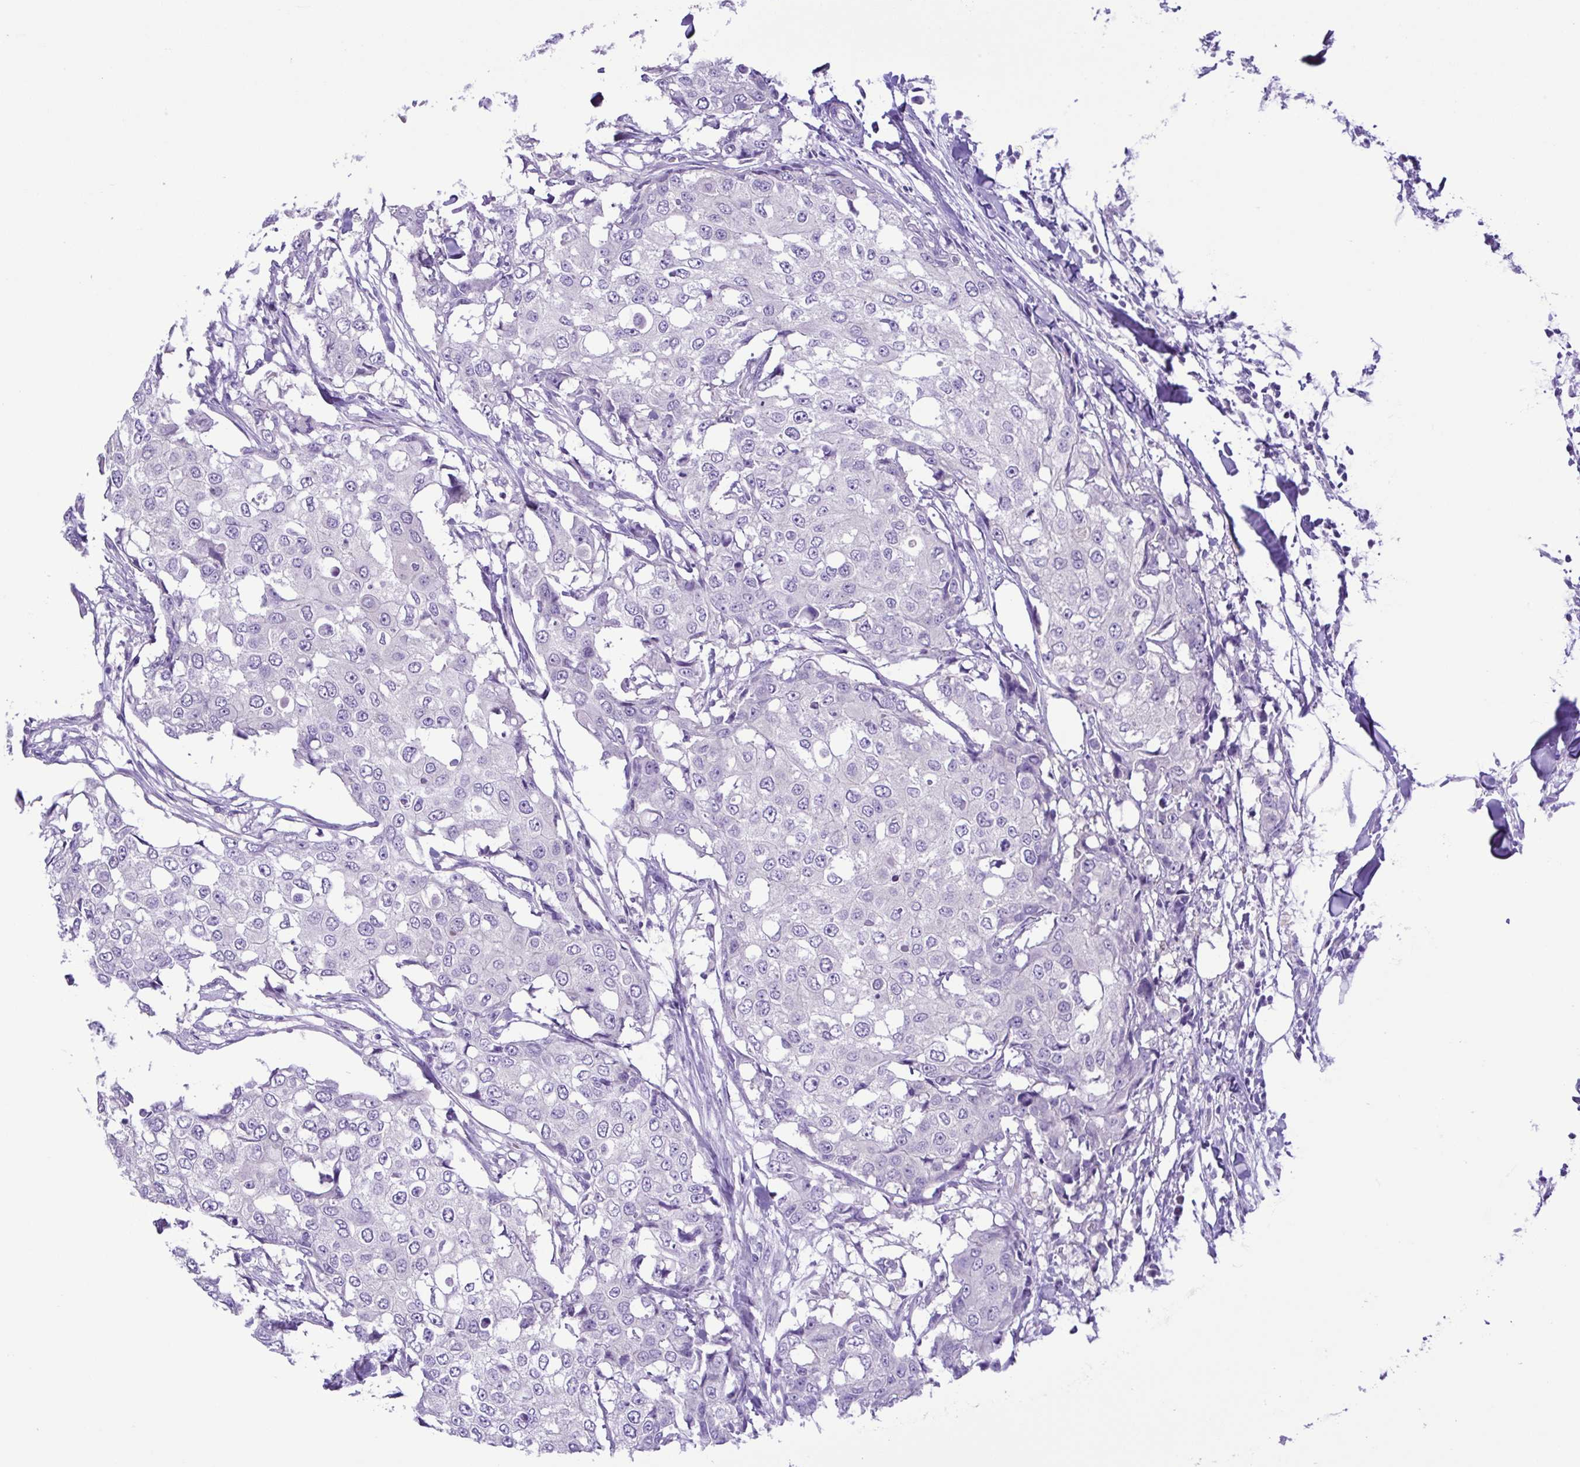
{"staining": {"intensity": "negative", "quantity": "none", "location": "none"}, "tissue": "breast cancer", "cell_type": "Tumor cells", "image_type": "cancer", "snomed": [{"axis": "morphology", "description": "Duct carcinoma"}, {"axis": "topography", "description": "Breast"}], "caption": "IHC of breast cancer demonstrates no expression in tumor cells.", "gene": "SYT1", "patient": {"sex": "female", "age": 27}}